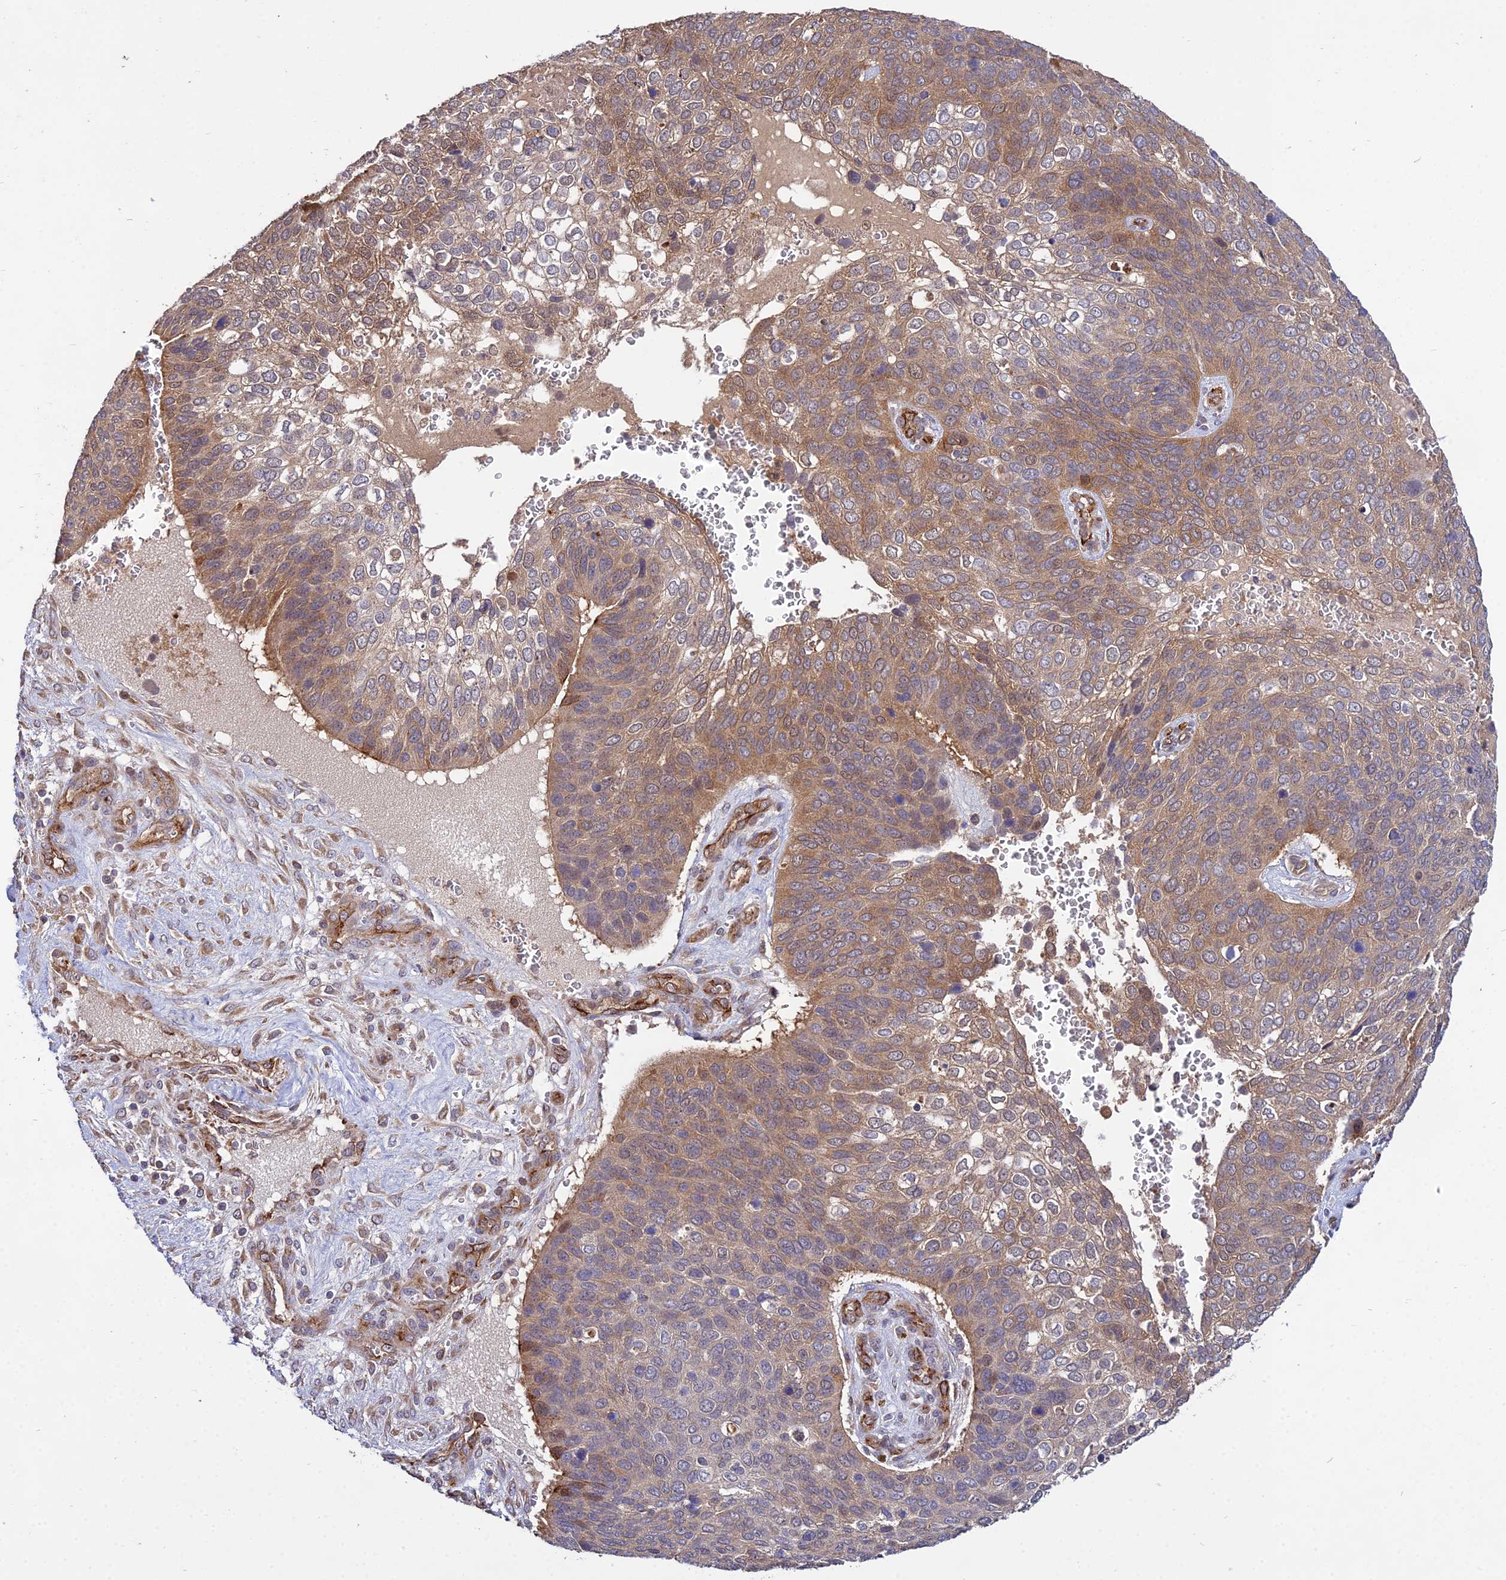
{"staining": {"intensity": "moderate", "quantity": "25%-75%", "location": "cytoplasmic/membranous"}, "tissue": "skin cancer", "cell_type": "Tumor cells", "image_type": "cancer", "snomed": [{"axis": "morphology", "description": "Basal cell carcinoma"}, {"axis": "topography", "description": "Skin"}], "caption": "Immunohistochemistry staining of skin cancer, which shows medium levels of moderate cytoplasmic/membranous staining in about 25%-75% of tumor cells indicating moderate cytoplasmic/membranous protein staining. The staining was performed using DAB (3,3'-diaminobenzidine) (brown) for protein detection and nuclei were counterstained in hematoxylin (blue).", "gene": "GRTP1", "patient": {"sex": "female", "age": 74}}